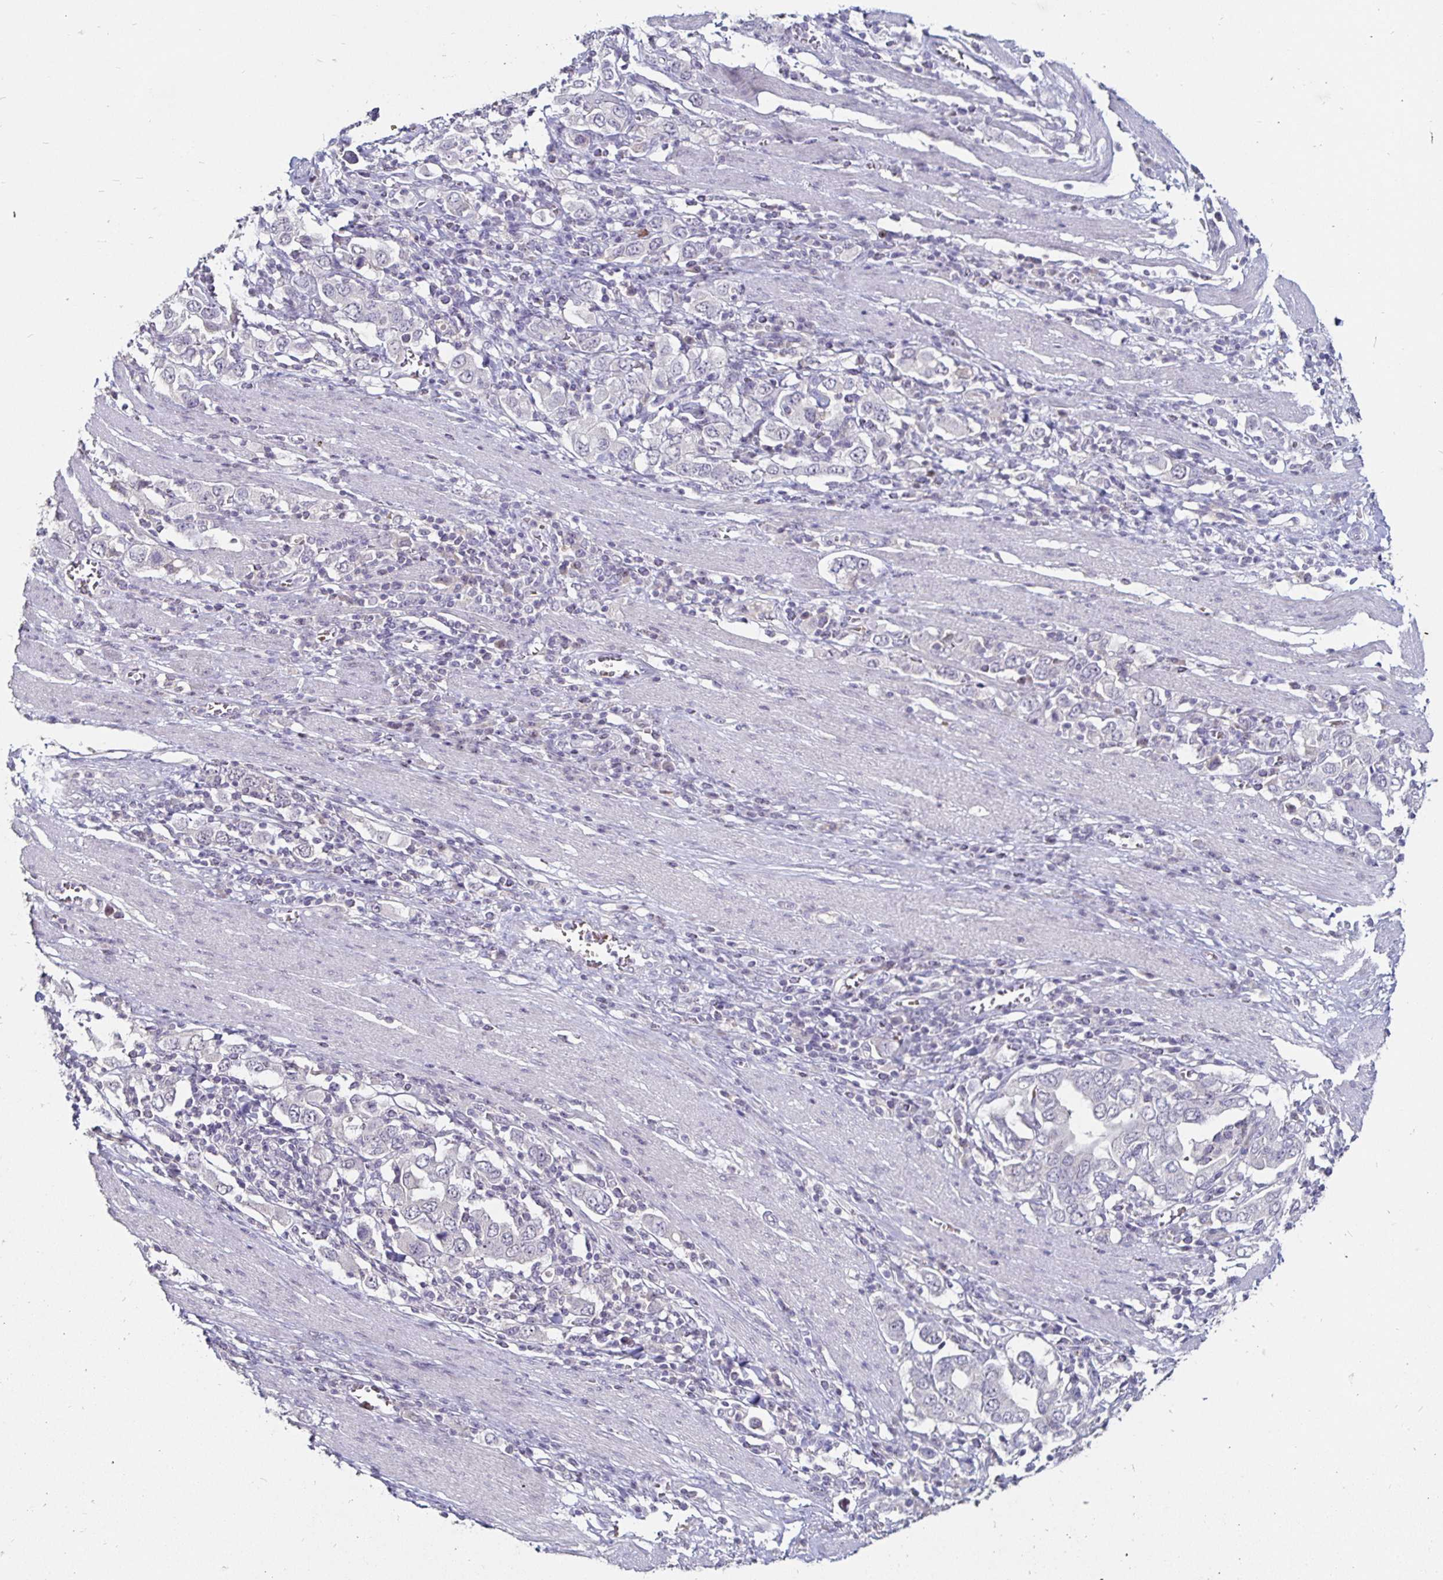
{"staining": {"intensity": "negative", "quantity": "none", "location": "none"}, "tissue": "stomach cancer", "cell_type": "Tumor cells", "image_type": "cancer", "snomed": [{"axis": "morphology", "description": "Adenocarcinoma, NOS"}, {"axis": "topography", "description": "Stomach, upper"}, {"axis": "topography", "description": "Stomach"}], "caption": "A micrograph of stomach adenocarcinoma stained for a protein reveals no brown staining in tumor cells.", "gene": "FAIM2", "patient": {"sex": "male", "age": 62}}